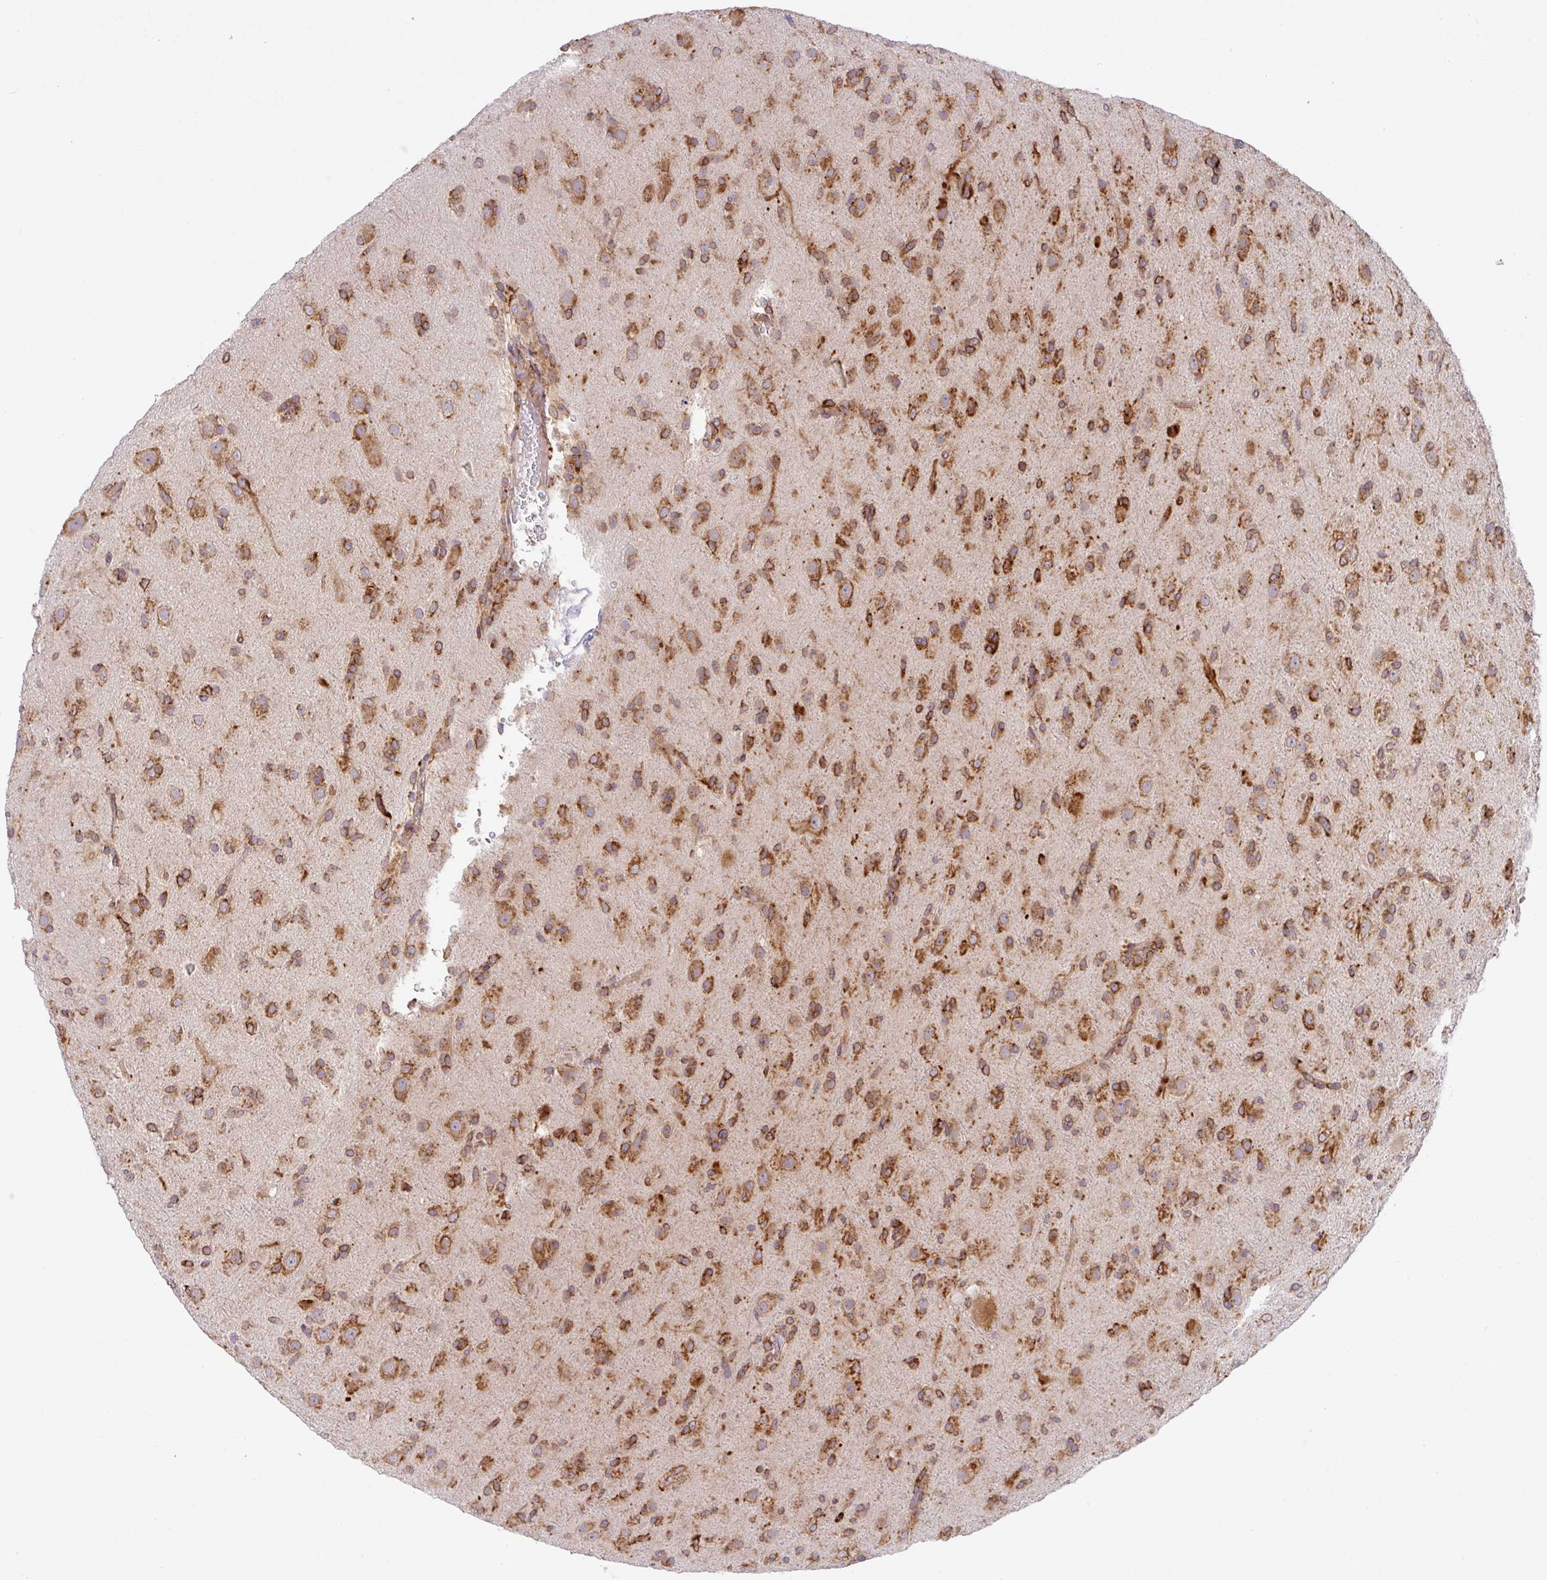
{"staining": {"intensity": "moderate", "quantity": ">75%", "location": "cytoplasmic/membranous"}, "tissue": "glioma", "cell_type": "Tumor cells", "image_type": "cancer", "snomed": [{"axis": "morphology", "description": "Glioma, malignant, Low grade"}, {"axis": "topography", "description": "Brain"}], "caption": "The histopathology image reveals immunohistochemical staining of malignant glioma (low-grade). There is moderate cytoplasmic/membranous positivity is seen in approximately >75% of tumor cells.", "gene": "SLC39A7", "patient": {"sex": "male", "age": 65}}